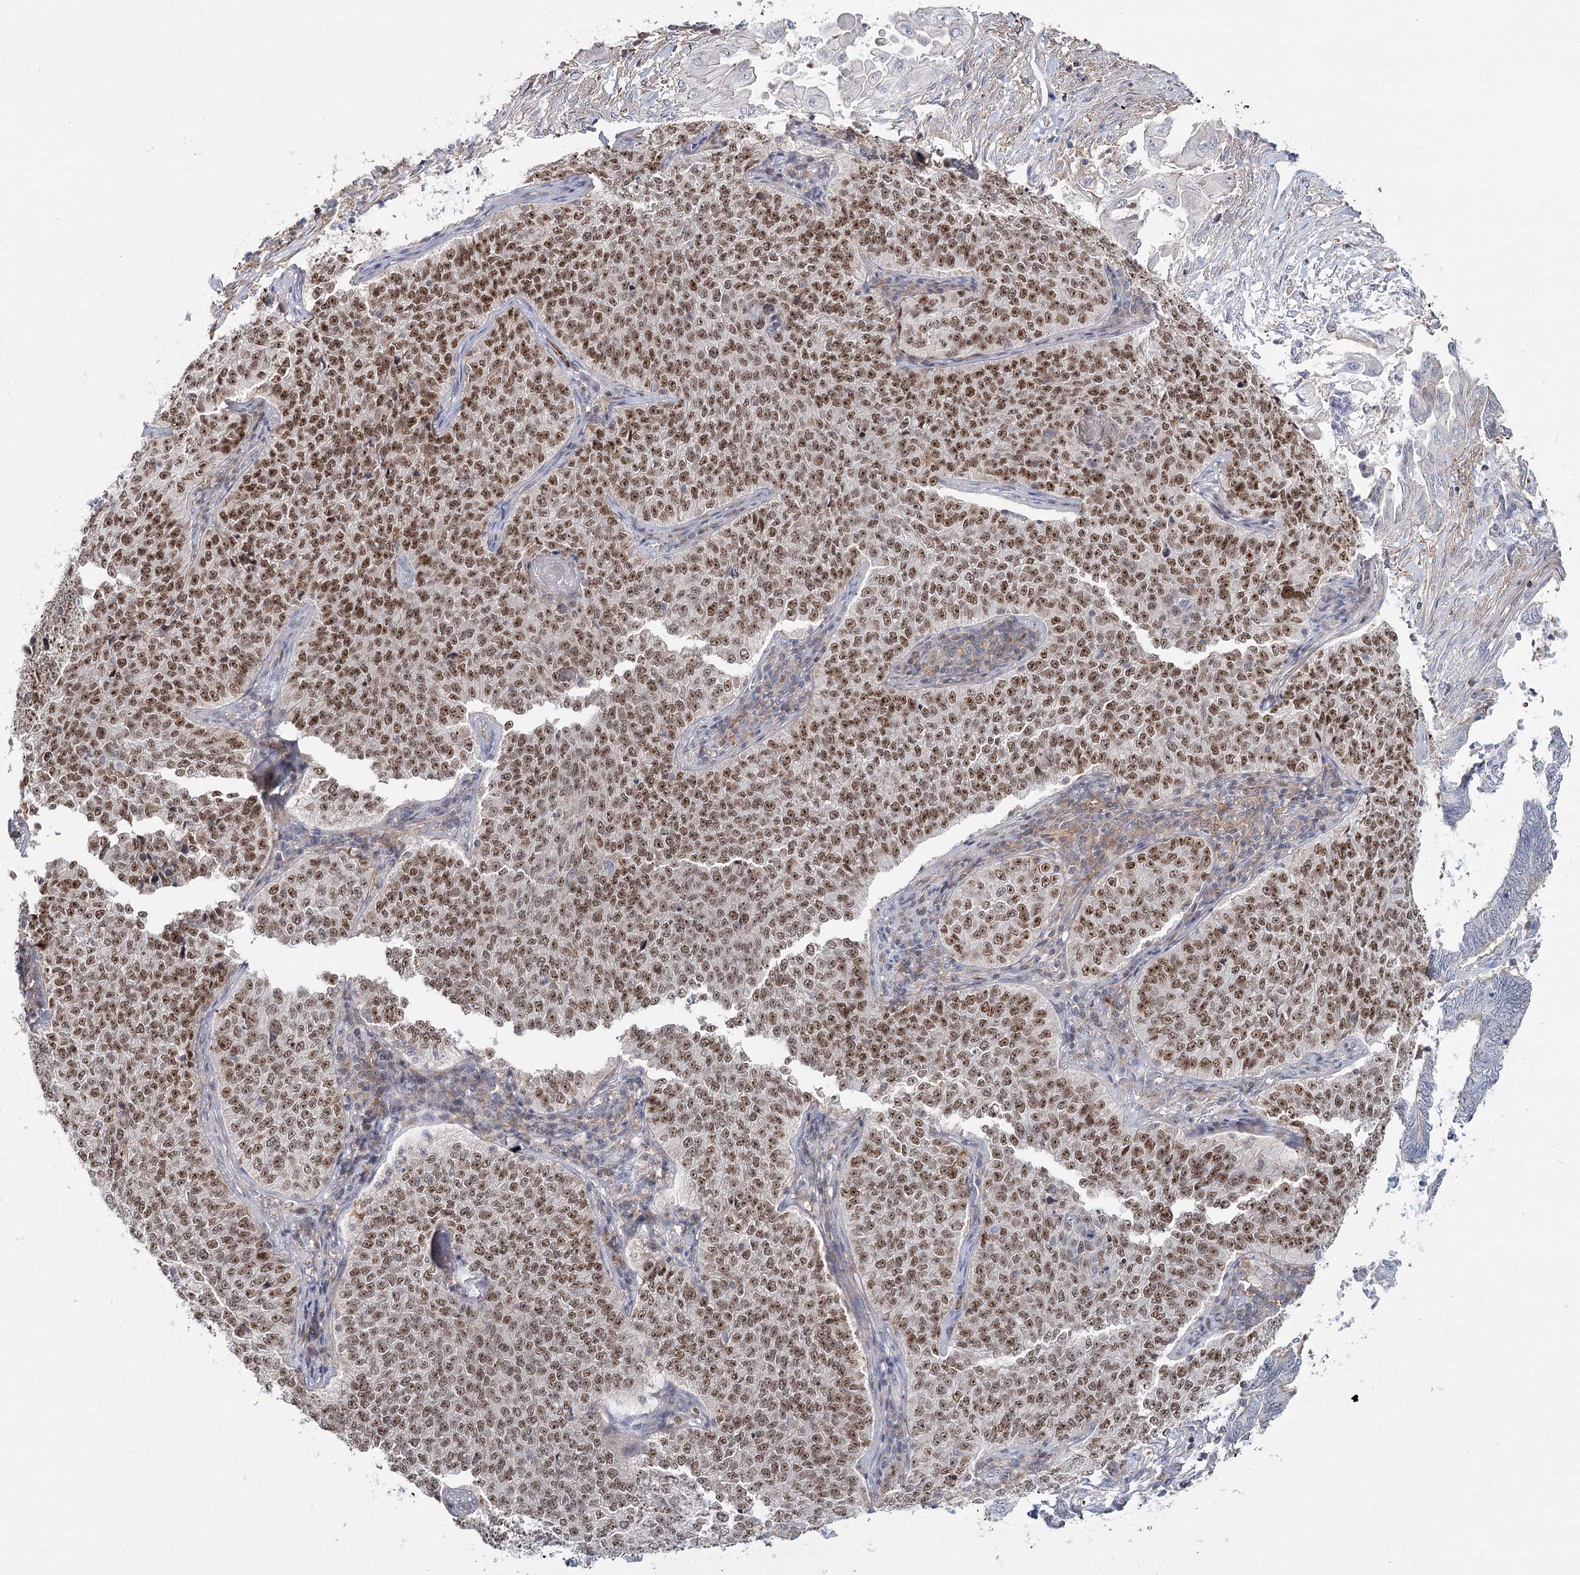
{"staining": {"intensity": "moderate", "quantity": "25%-75%", "location": "nuclear"}, "tissue": "cervical cancer", "cell_type": "Tumor cells", "image_type": "cancer", "snomed": [{"axis": "morphology", "description": "Squamous cell carcinoma, NOS"}, {"axis": "topography", "description": "Cervix"}], "caption": "There is medium levels of moderate nuclear staining in tumor cells of cervical squamous cell carcinoma, as demonstrated by immunohistochemical staining (brown color).", "gene": "ZC3H8", "patient": {"sex": "female", "age": 35}}